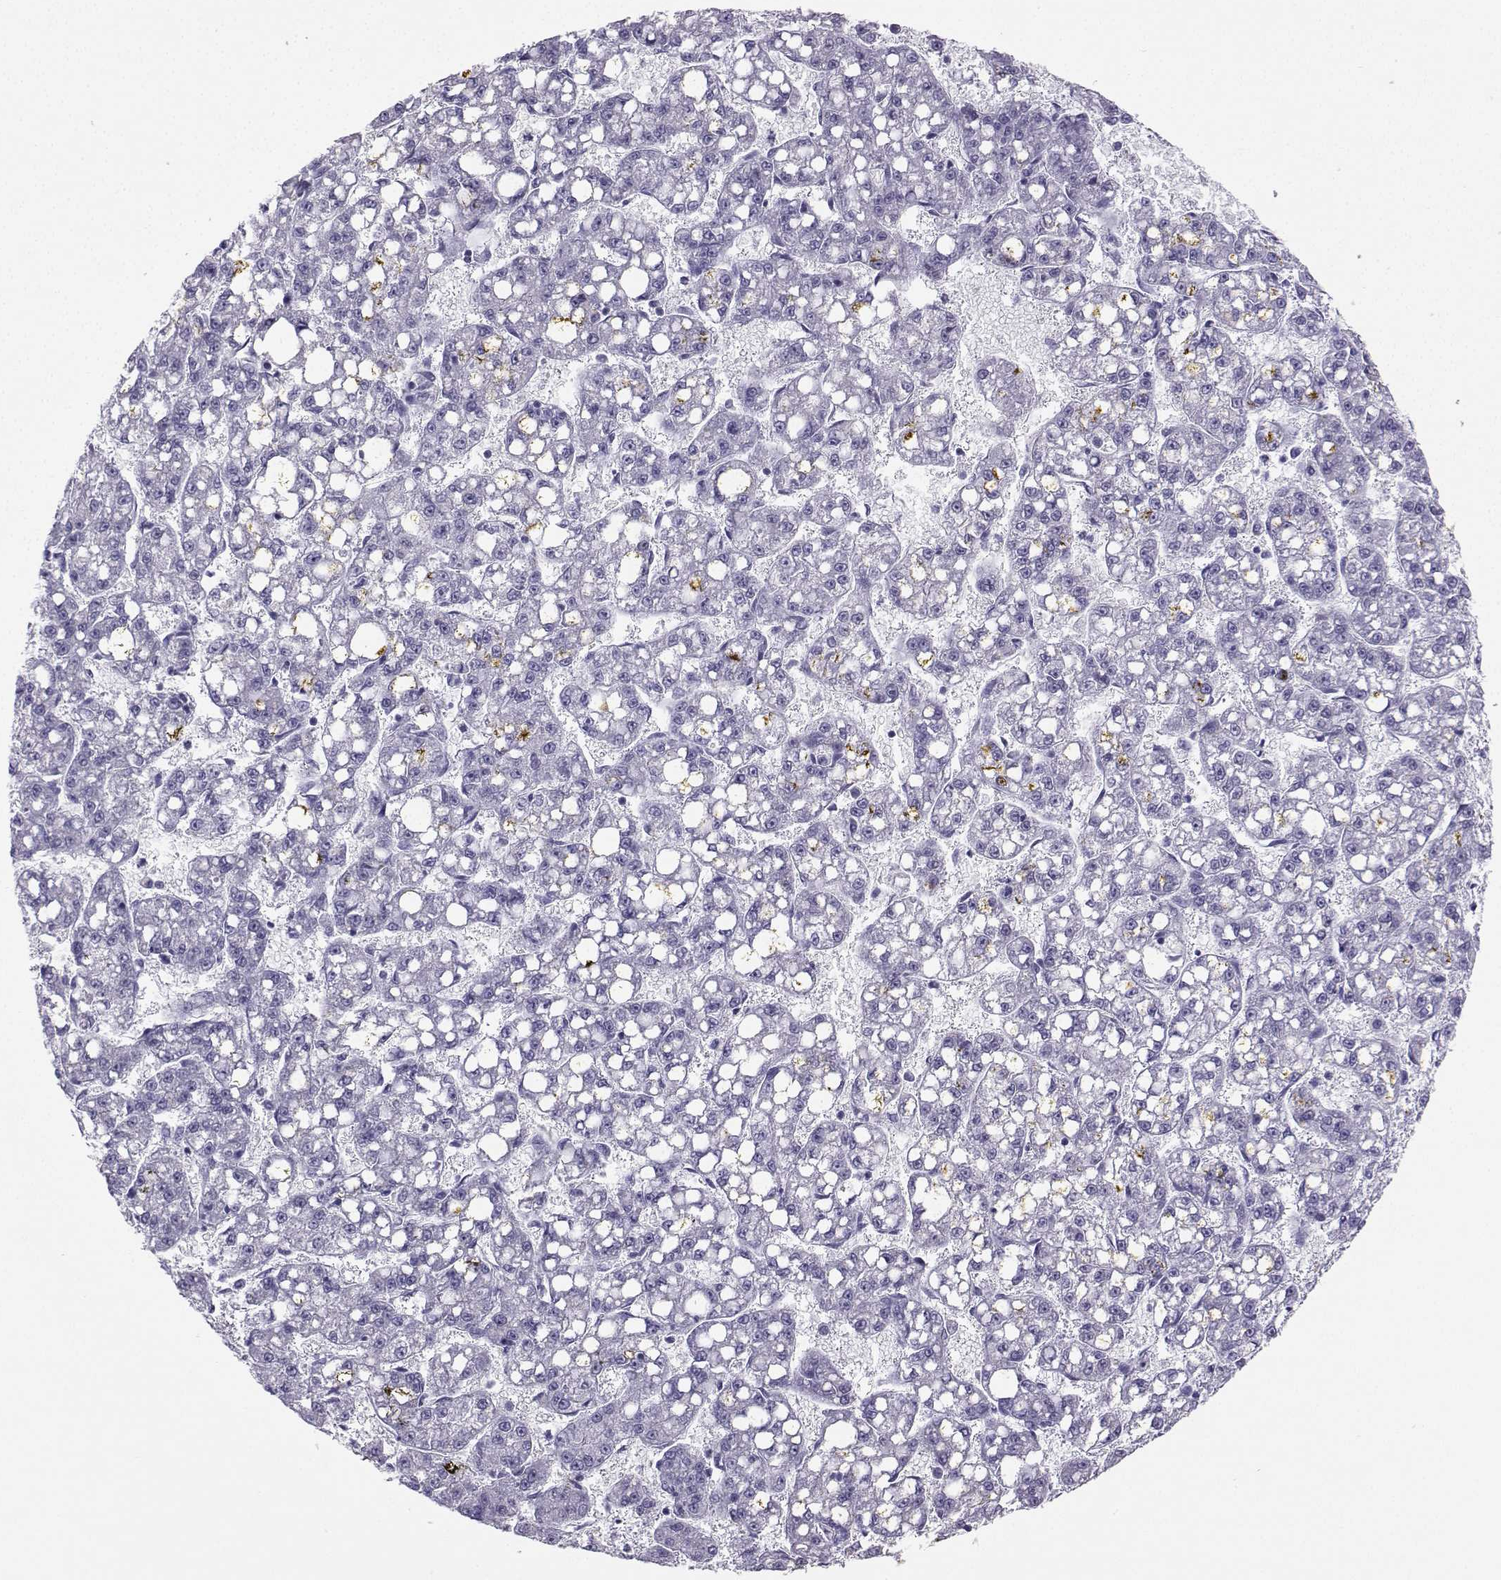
{"staining": {"intensity": "negative", "quantity": "none", "location": "none"}, "tissue": "liver cancer", "cell_type": "Tumor cells", "image_type": "cancer", "snomed": [{"axis": "morphology", "description": "Carcinoma, Hepatocellular, NOS"}, {"axis": "topography", "description": "Liver"}], "caption": "Tumor cells are negative for protein expression in human liver cancer.", "gene": "NEFL", "patient": {"sex": "female", "age": 65}}